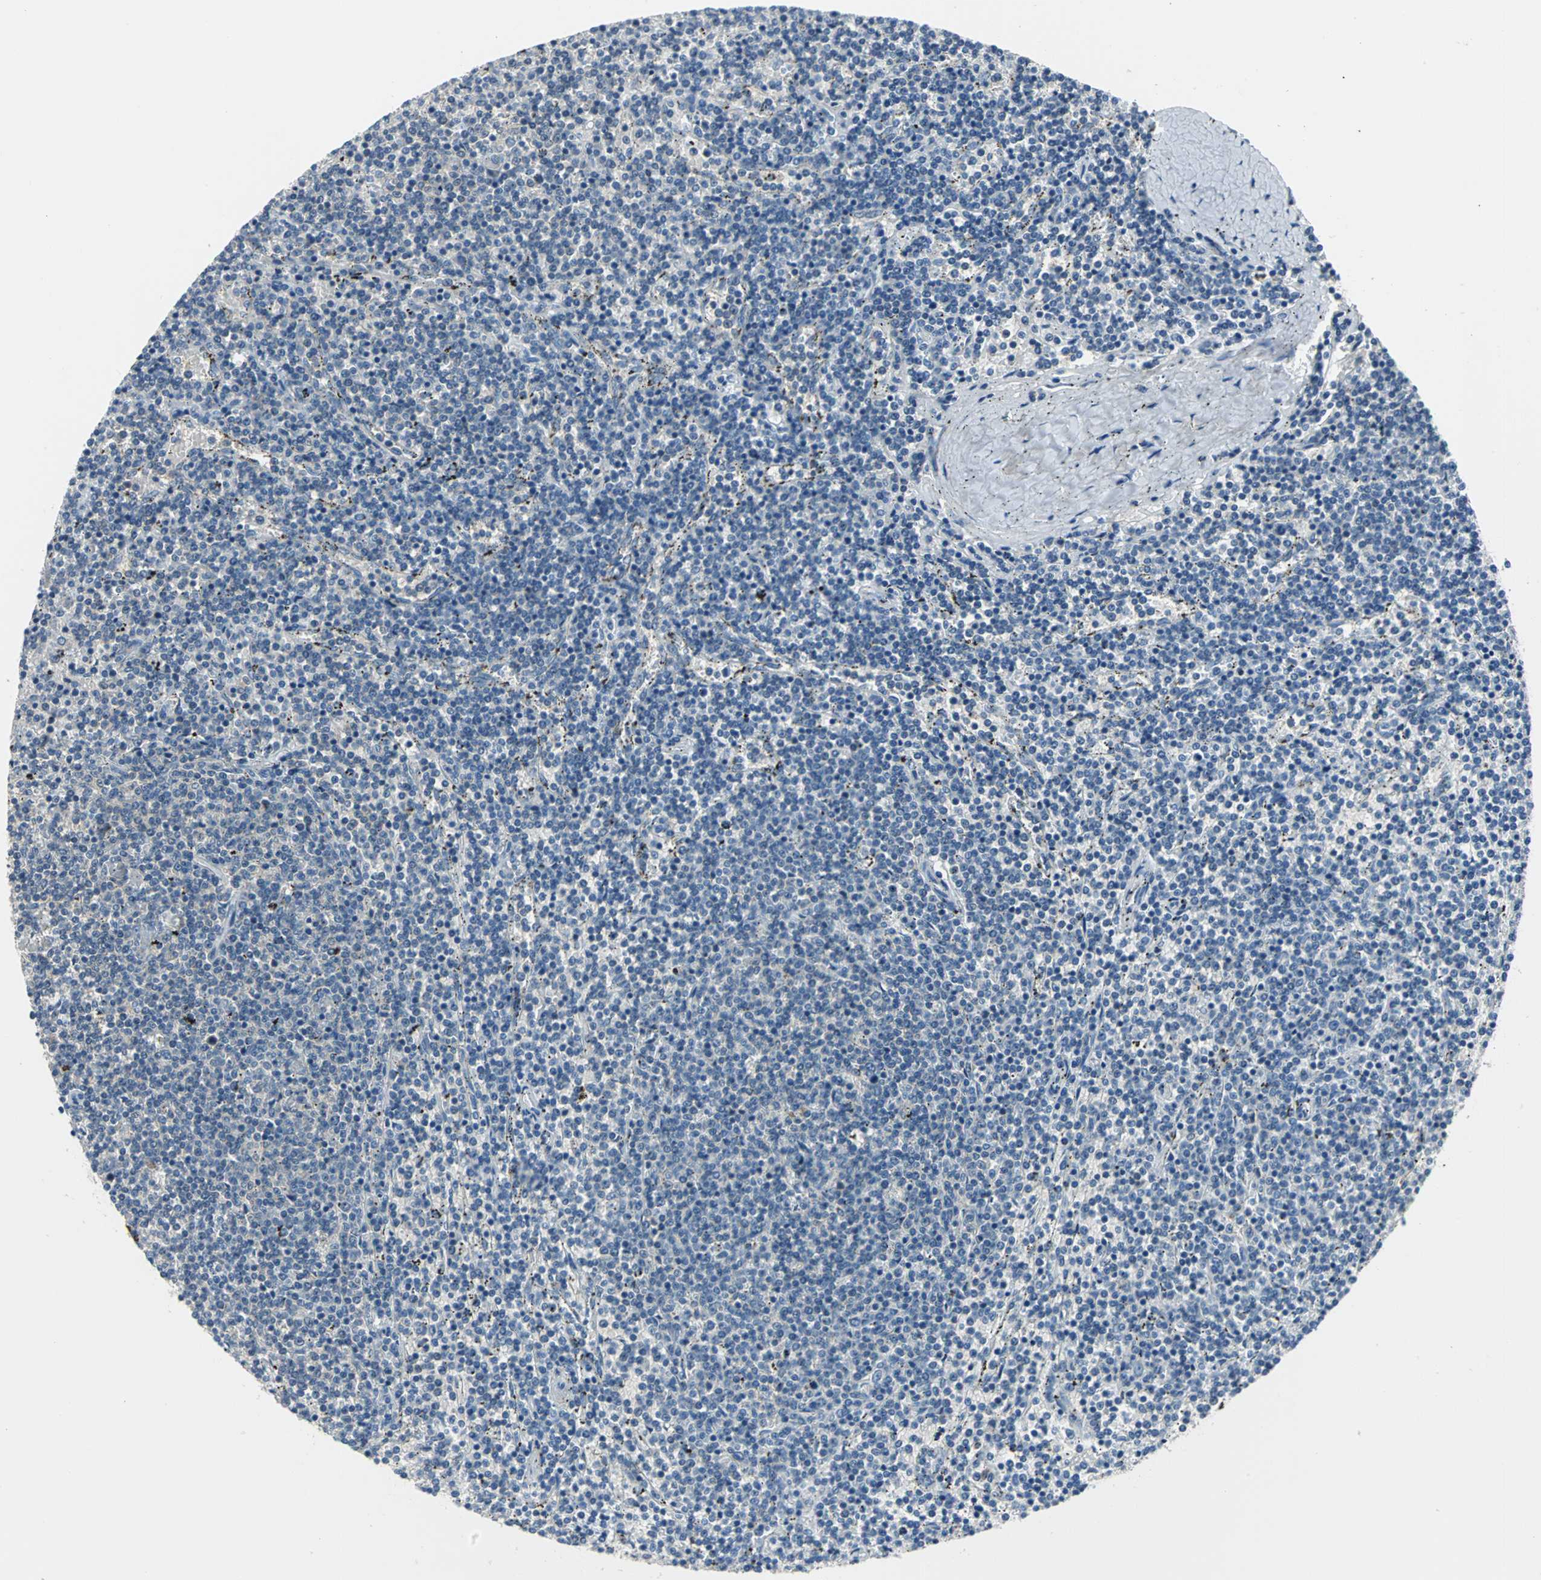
{"staining": {"intensity": "negative", "quantity": "none", "location": "none"}, "tissue": "lymphoma", "cell_type": "Tumor cells", "image_type": "cancer", "snomed": [{"axis": "morphology", "description": "Malignant lymphoma, non-Hodgkin's type, Low grade"}, {"axis": "topography", "description": "Spleen"}], "caption": "Immunohistochemistry histopathology image of low-grade malignant lymphoma, non-Hodgkin's type stained for a protein (brown), which exhibits no expression in tumor cells.", "gene": "ZNF415", "patient": {"sex": "female", "age": 50}}